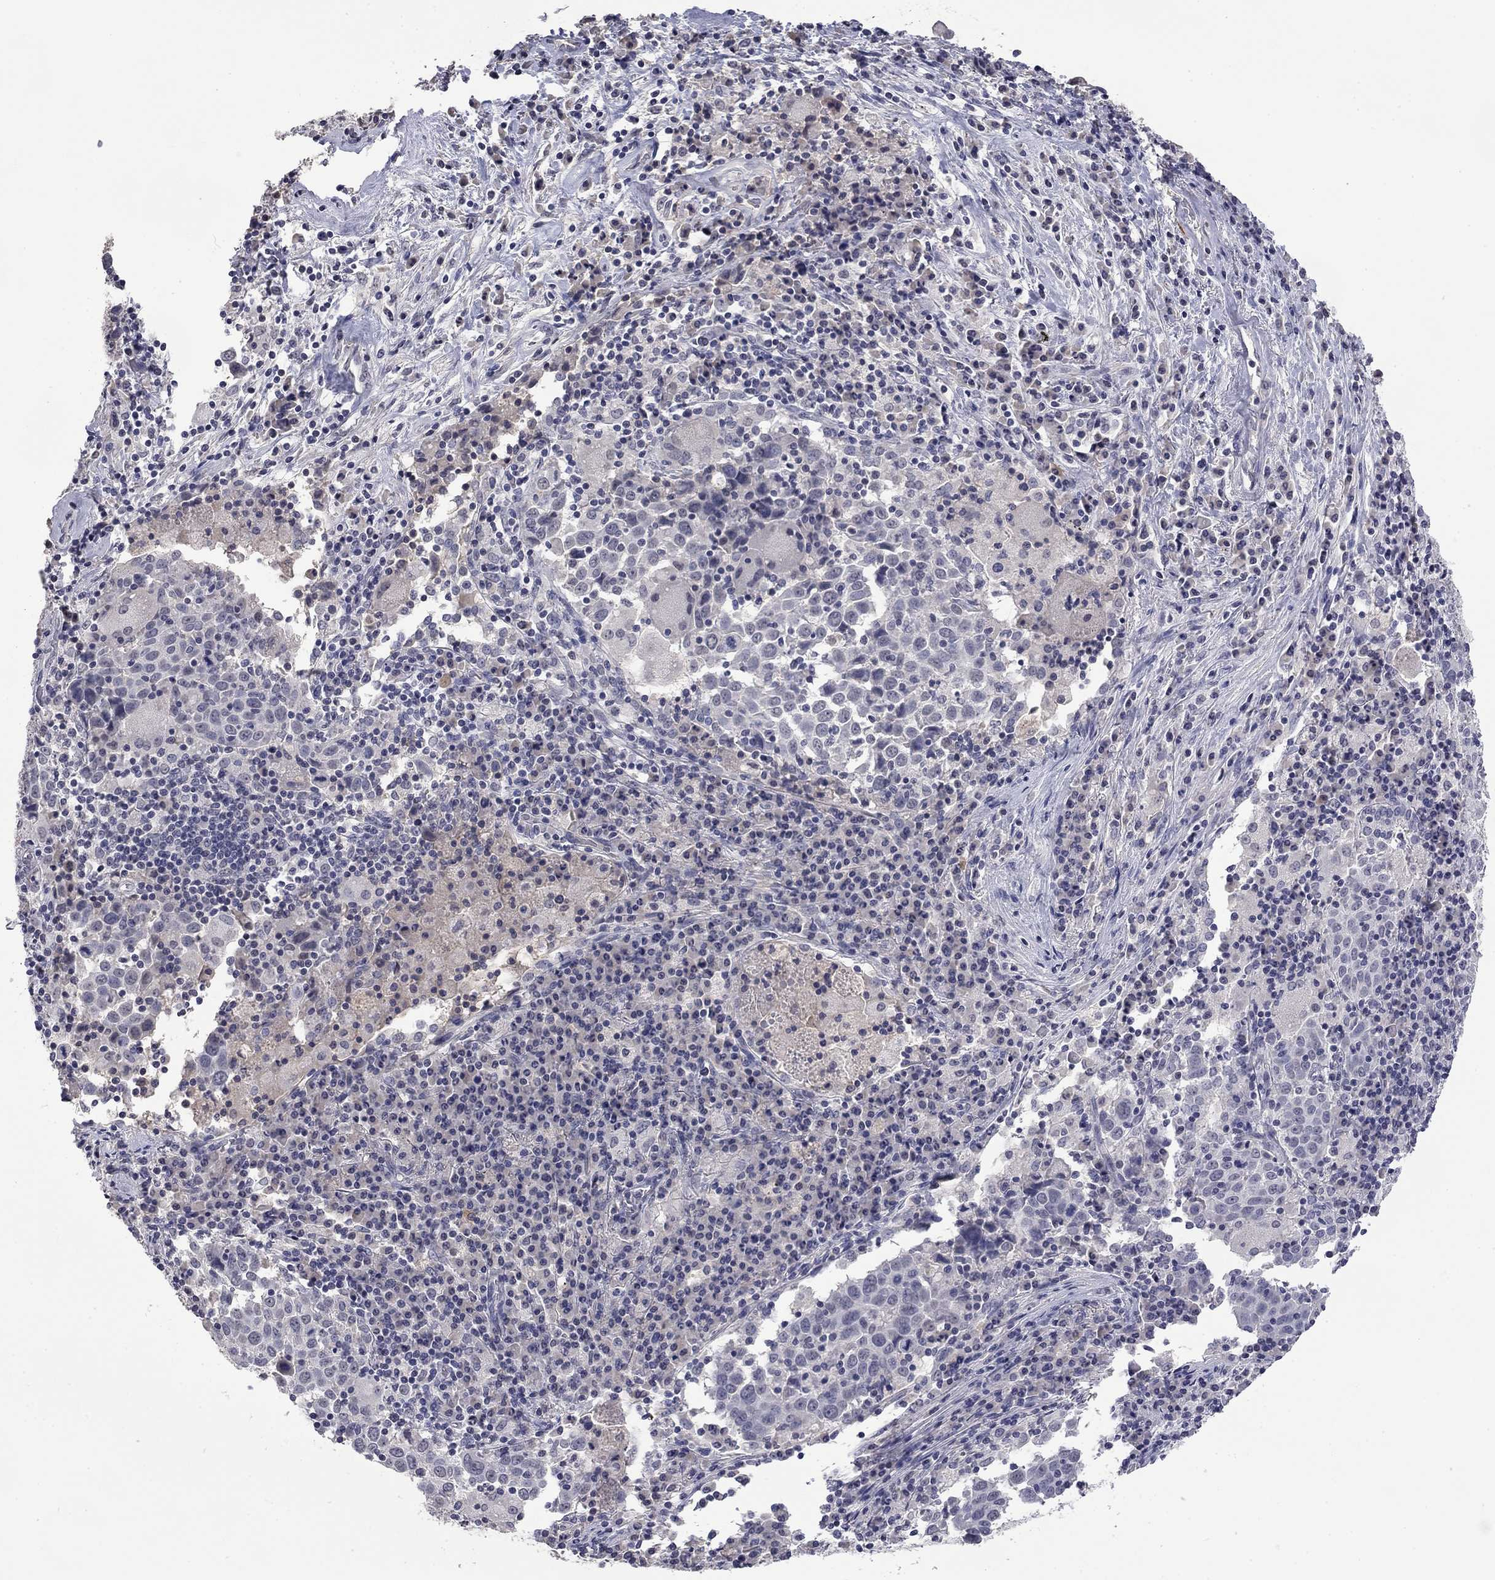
{"staining": {"intensity": "negative", "quantity": "none", "location": "none"}, "tissue": "lung cancer", "cell_type": "Tumor cells", "image_type": "cancer", "snomed": [{"axis": "morphology", "description": "Squamous cell carcinoma, NOS"}, {"axis": "topography", "description": "Lung"}], "caption": "Tumor cells are negative for protein expression in human lung squamous cell carcinoma. The staining is performed using DAB (3,3'-diaminobenzidine) brown chromogen with nuclei counter-stained in using hematoxylin.", "gene": "IP6K3", "patient": {"sex": "male", "age": 57}}